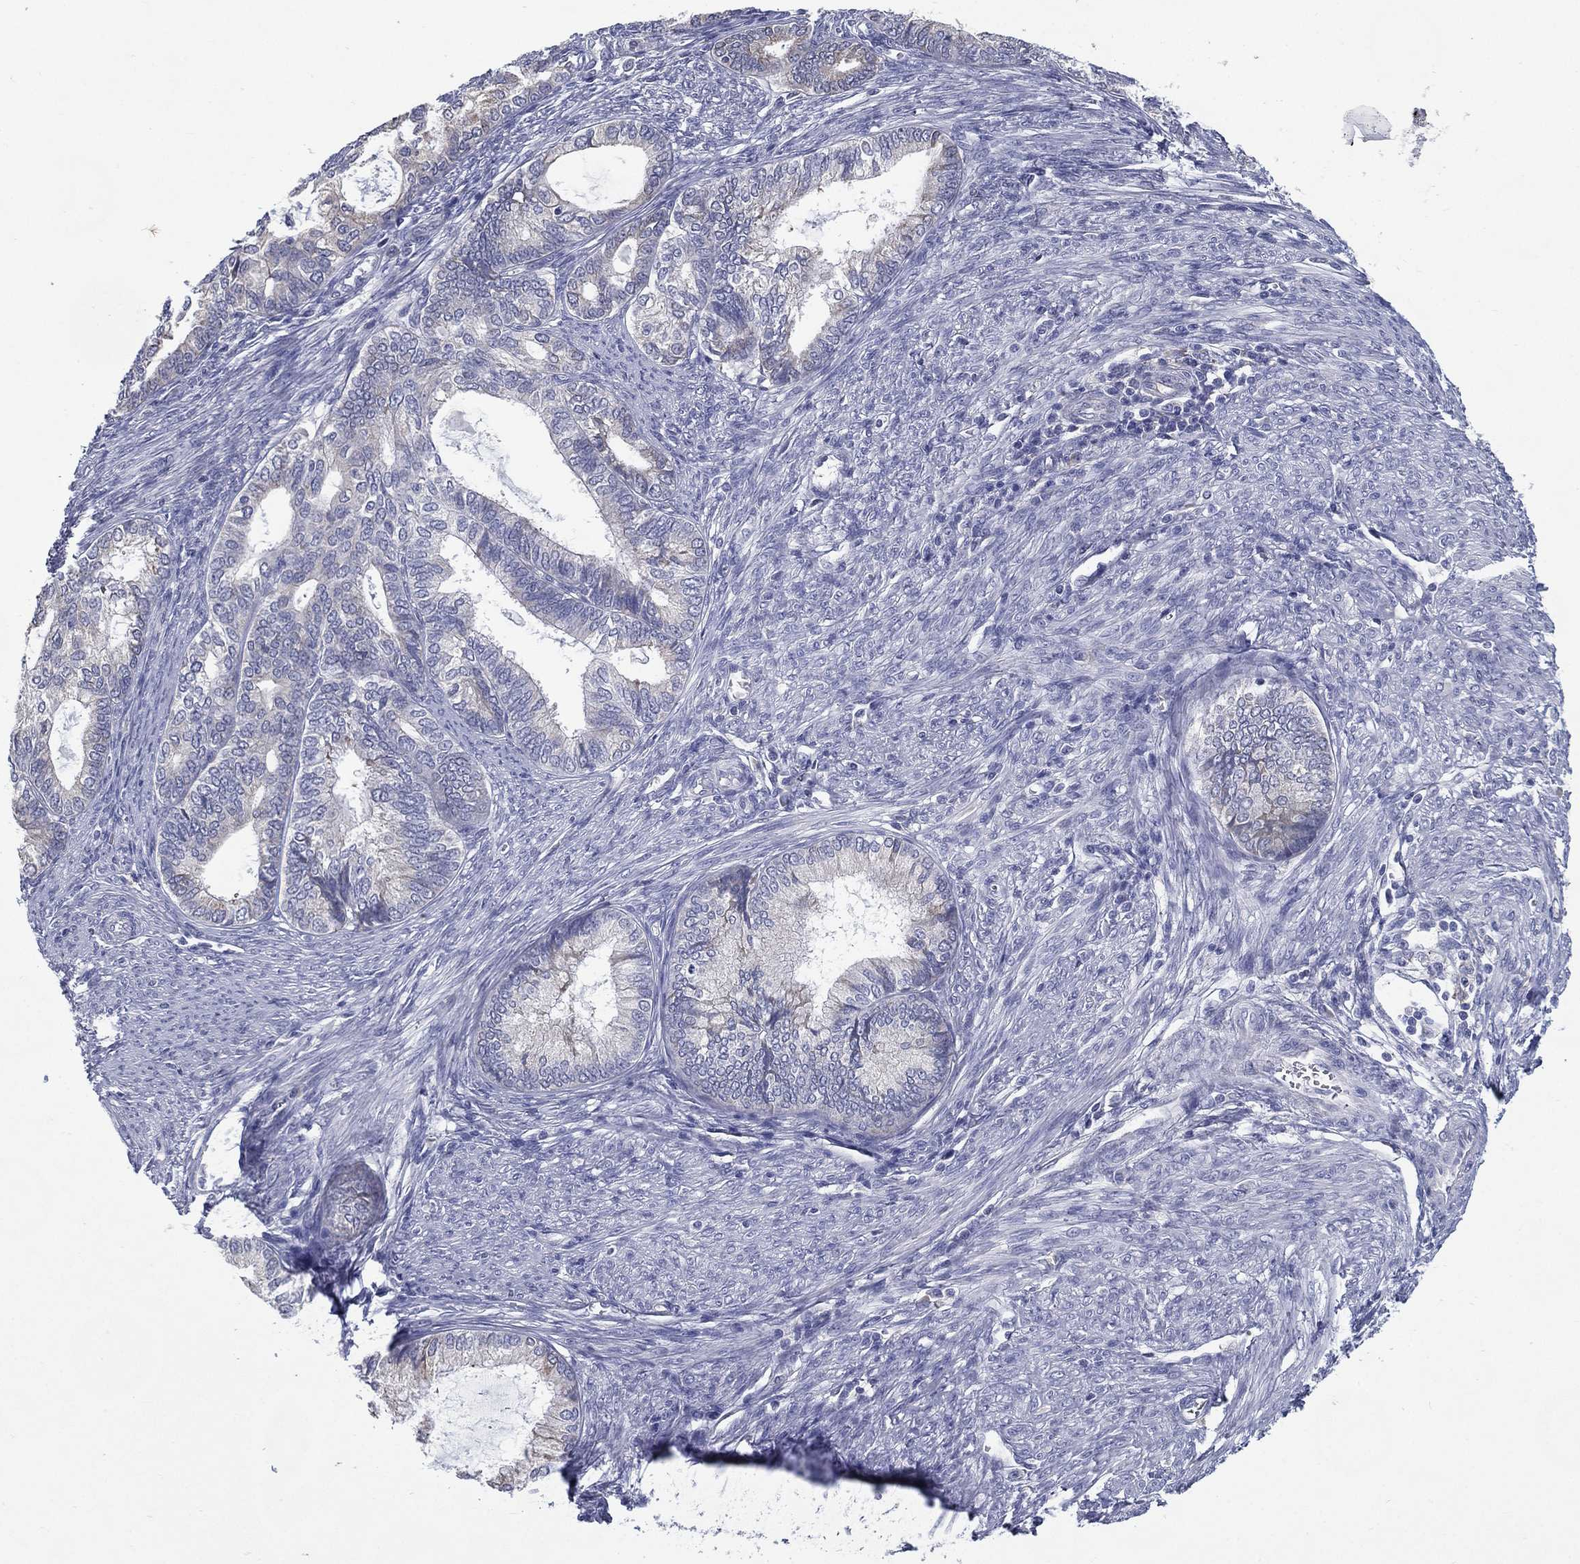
{"staining": {"intensity": "negative", "quantity": "none", "location": "none"}, "tissue": "endometrial cancer", "cell_type": "Tumor cells", "image_type": "cancer", "snomed": [{"axis": "morphology", "description": "Adenocarcinoma, NOS"}, {"axis": "topography", "description": "Endometrium"}], "caption": "An image of human endometrial cancer is negative for staining in tumor cells.", "gene": "C19orf18", "patient": {"sex": "female", "age": 86}}